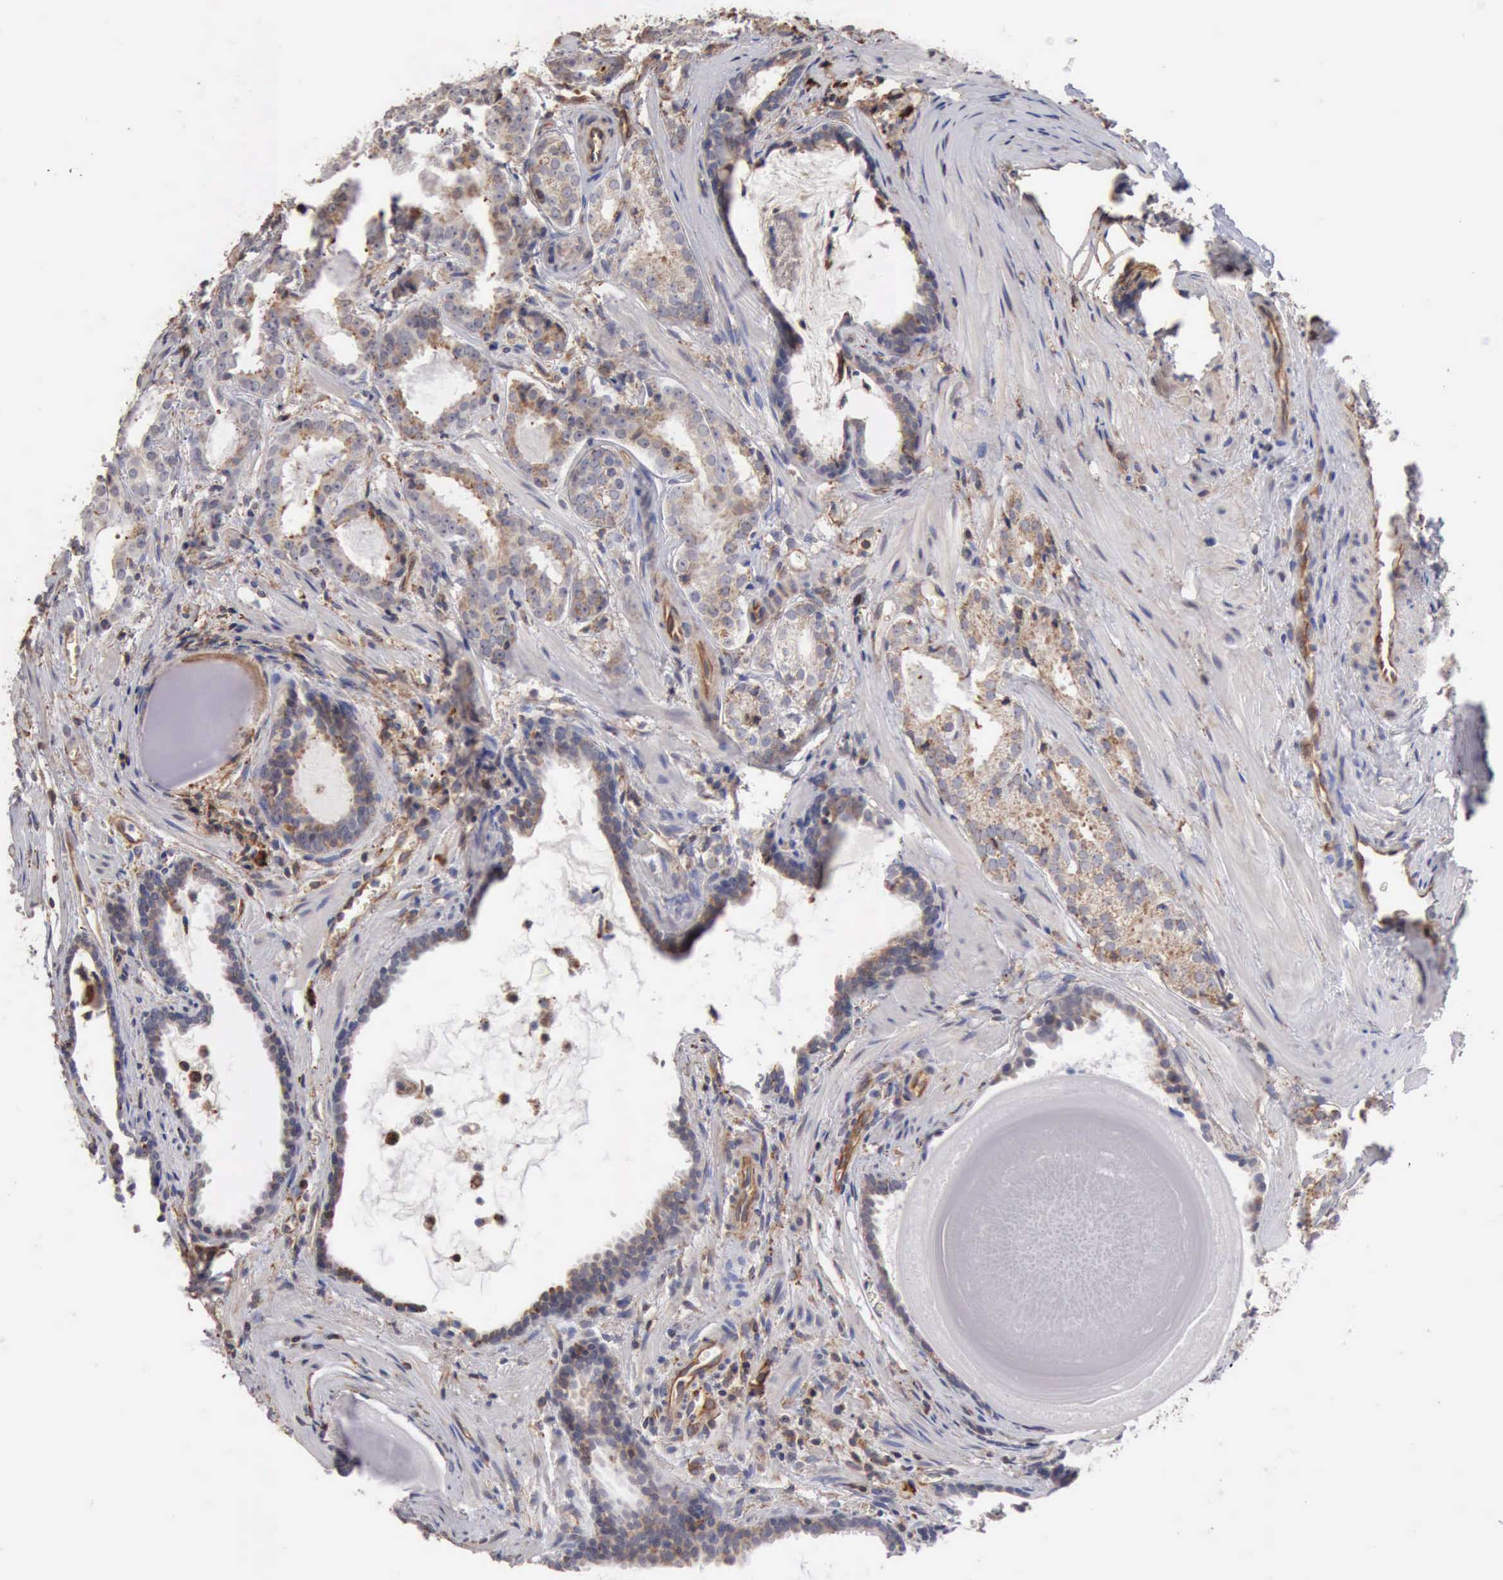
{"staining": {"intensity": "weak", "quantity": "25%-75%", "location": "cytoplasmic/membranous"}, "tissue": "prostate cancer", "cell_type": "Tumor cells", "image_type": "cancer", "snomed": [{"axis": "morphology", "description": "Adenocarcinoma, Medium grade"}, {"axis": "topography", "description": "Prostate"}], "caption": "Tumor cells demonstrate low levels of weak cytoplasmic/membranous positivity in about 25%-75% of cells in prostate medium-grade adenocarcinoma.", "gene": "GPR101", "patient": {"sex": "male", "age": 64}}